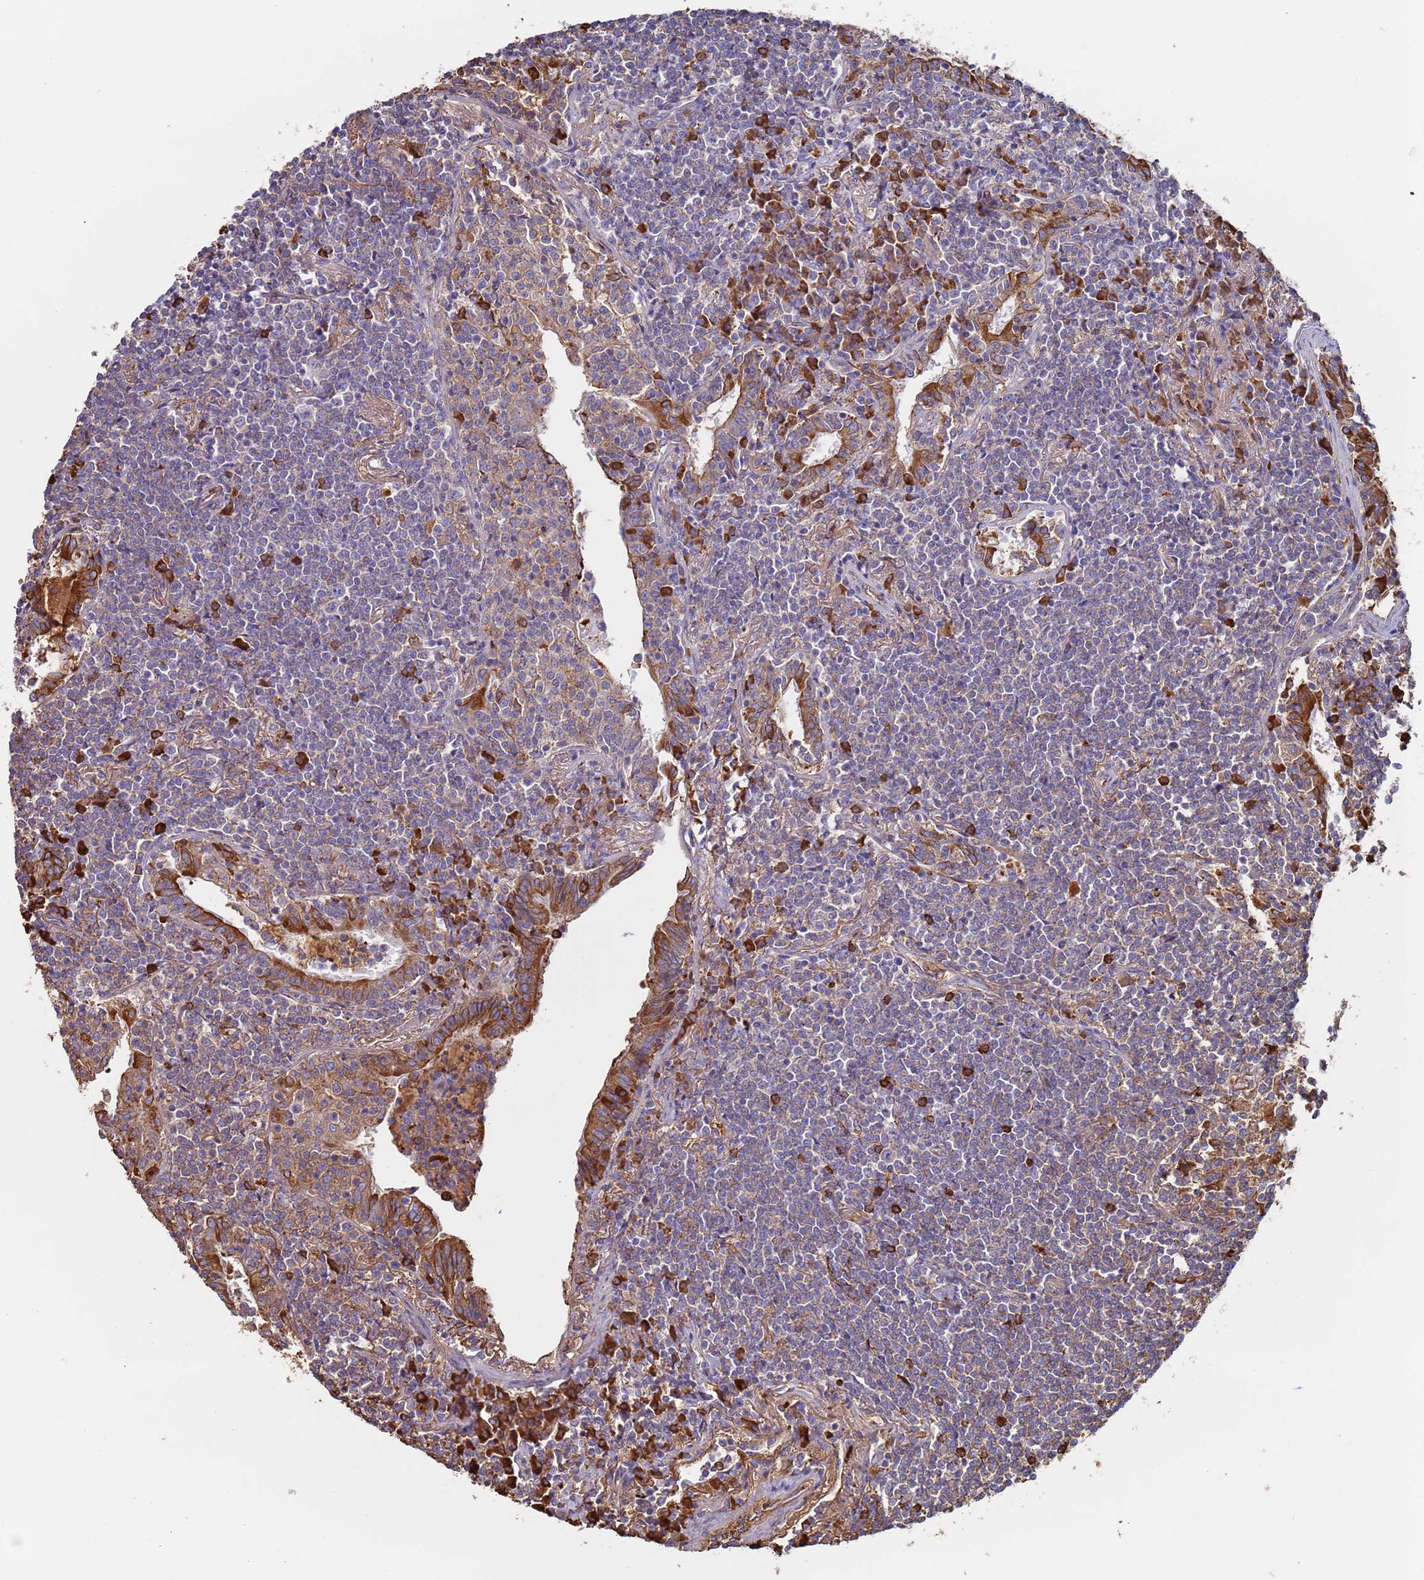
{"staining": {"intensity": "weak", "quantity": "<25%", "location": "cytoplasmic/membranous"}, "tissue": "lymphoma", "cell_type": "Tumor cells", "image_type": "cancer", "snomed": [{"axis": "morphology", "description": "Malignant lymphoma, non-Hodgkin's type, Low grade"}, {"axis": "topography", "description": "Lung"}], "caption": "Immunohistochemistry image of neoplastic tissue: lymphoma stained with DAB (3,3'-diaminobenzidine) reveals no significant protein staining in tumor cells. (DAB (3,3'-diaminobenzidine) IHC with hematoxylin counter stain).", "gene": "CYSLTR2", "patient": {"sex": "female", "age": 71}}